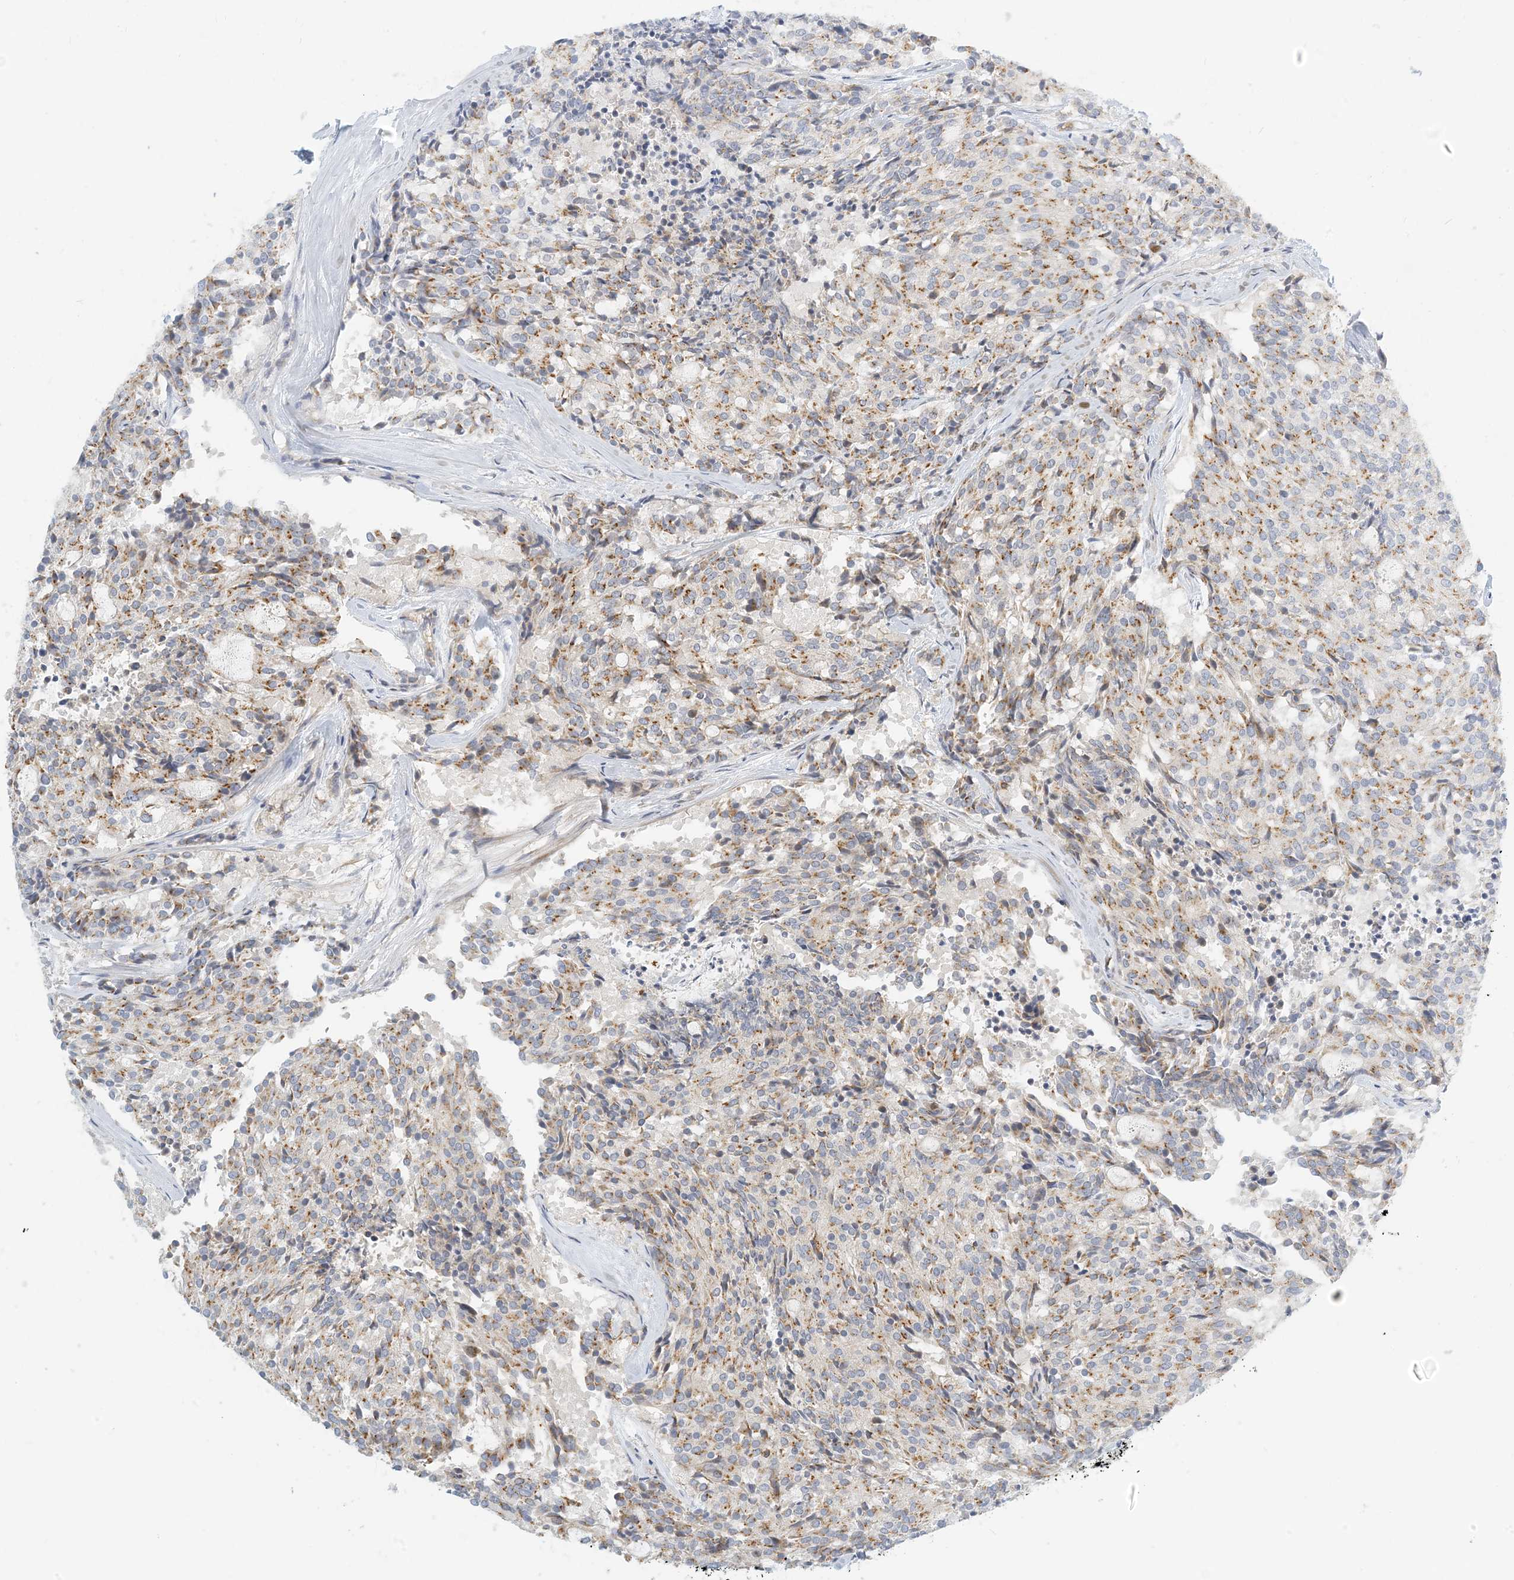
{"staining": {"intensity": "moderate", "quantity": ">75%", "location": "cytoplasmic/membranous"}, "tissue": "carcinoid", "cell_type": "Tumor cells", "image_type": "cancer", "snomed": [{"axis": "morphology", "description": "Carcinoid, malignant, NOS"}, {"axis": "topography", "description": "Pancreas"}], "caption": "DAB immunohistochemical staining of malignant carcinoid demonstrates moderate cytoplasmic/membranous protein positivity in about >75% of tumor cells.", "gene": "COLEC11", "patient": {"sex": "female", "age": 54}}